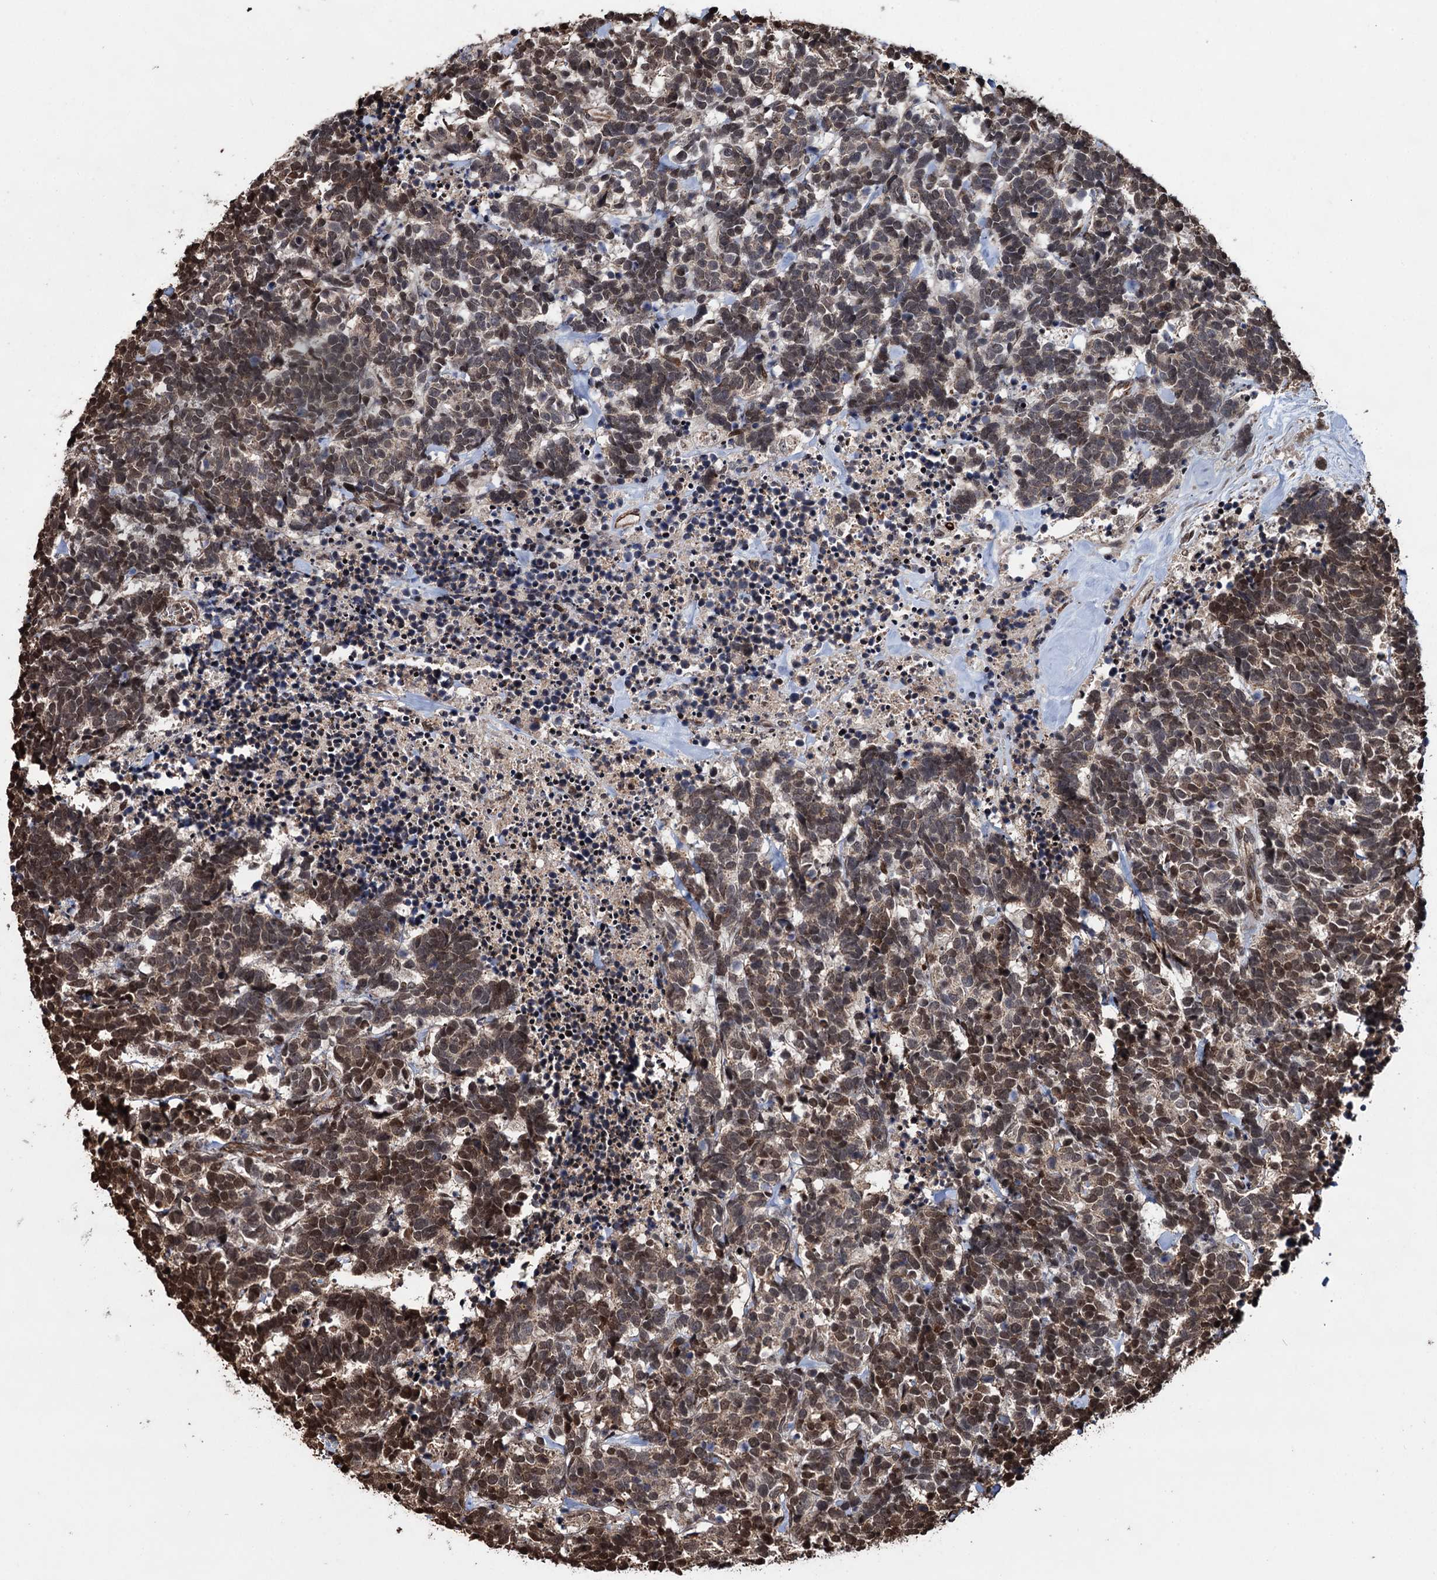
{"staining": {"intensity": "moderate", "quantity": ">75%", "location": "cytoplasmic/membranous,nuclear"}, "tissue": "carcinoid", "cell_type": "Tumor cells", "image_type": "cancer", "snomed": [{"axis": "morphology", "description": "Carcinoma, NOS"}, {"axis": "morphology", "description": "Carcinoid, malignant, NOS"}, {"axis": "topography", "description": "Urinary bladder"}], "caption": "Immunohistochemistry (IHC) of carcinoid demonstrates medium levels of moderate cytoplasmic/membranous and nuclear staining in approximately >75% of tumor cells.", "gene": "EYA4", "patient": {"sex": "male", "age": 57}}